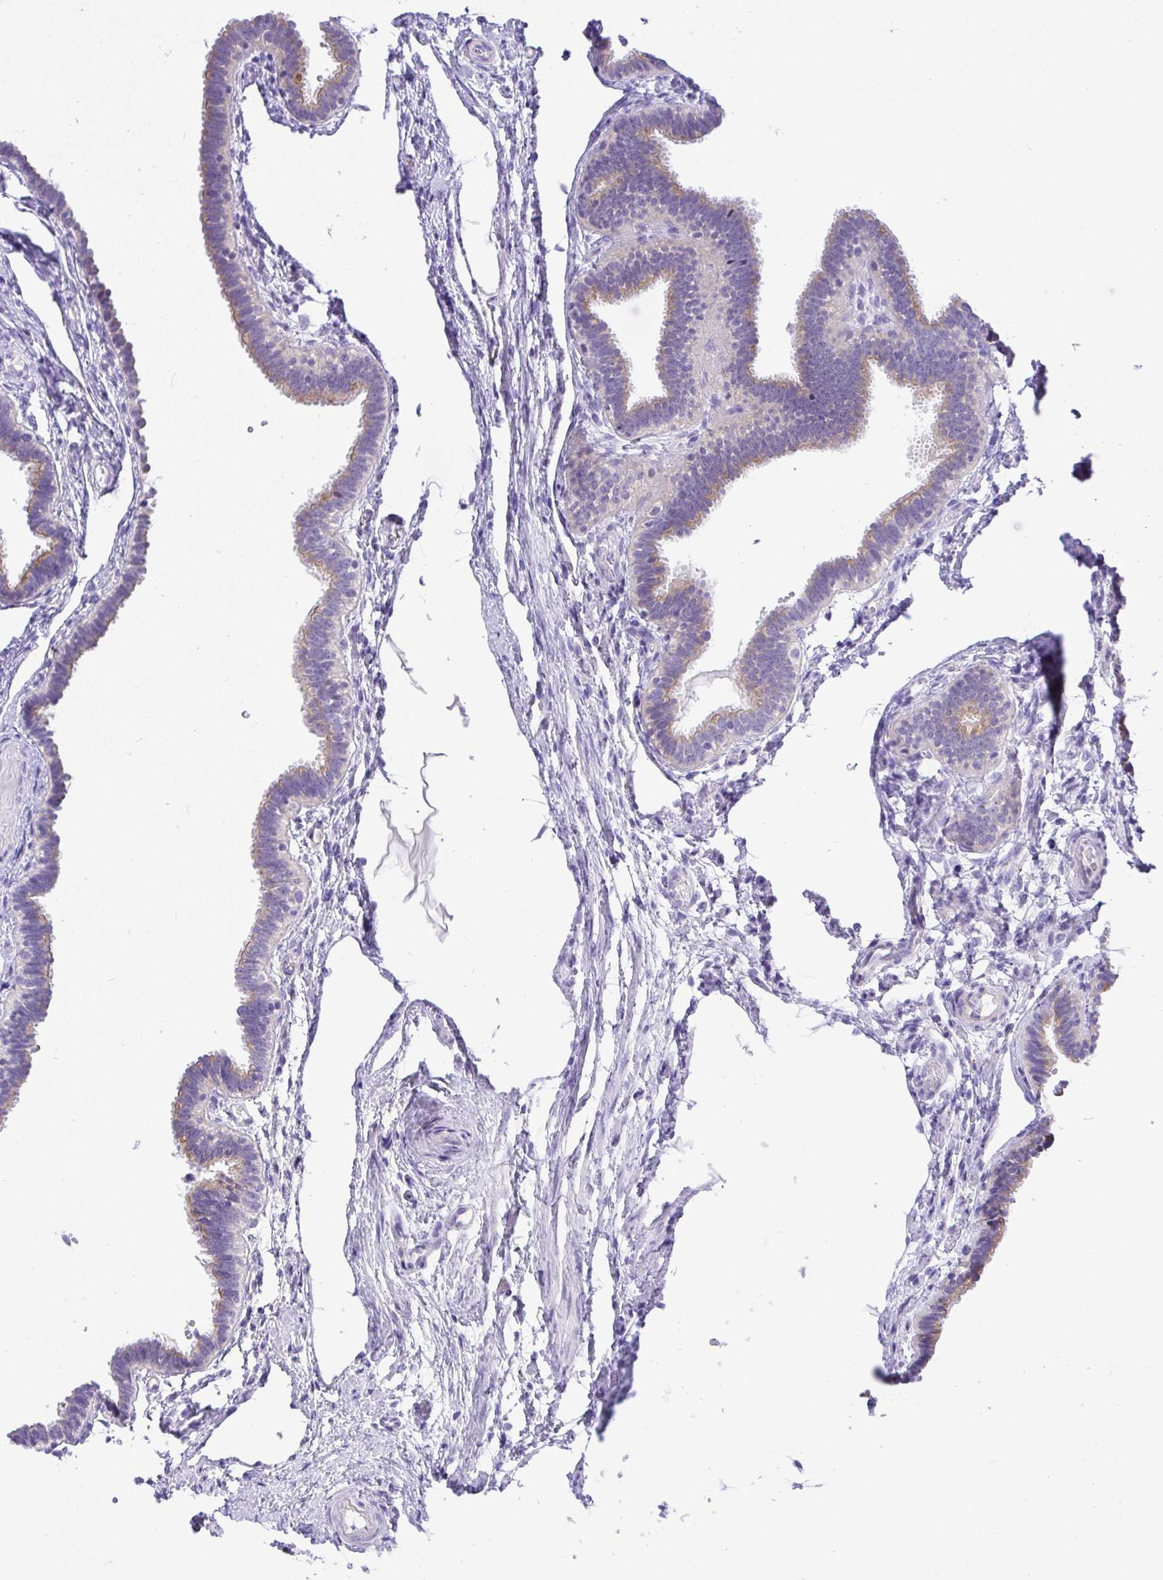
{"staining": {"intensity": "weak", "quantity": "25%-75%", "location": "cytoplasmic/membranous"}, "tissue": "fallopian tube", "cell_type": "Glandular cells", "image_type": "normal", "snomed": [{"axis": "morphology", "description": "Normal tissue, NOS"}, {"axis": "topography", "description": "Fallopian tube"}], "caption": "IHC photomicrograph of normal fallopian tube: human fallopian tube stained using immunohistochemistry displays low levels of weak protein expression localized specifically in the cytoplasmic/membranous of glandular cells, appearing as a cytoplasmic/membranous brown color.", "gene": "FAM177A1", "patient": {"sex": "female", "age": 37}}